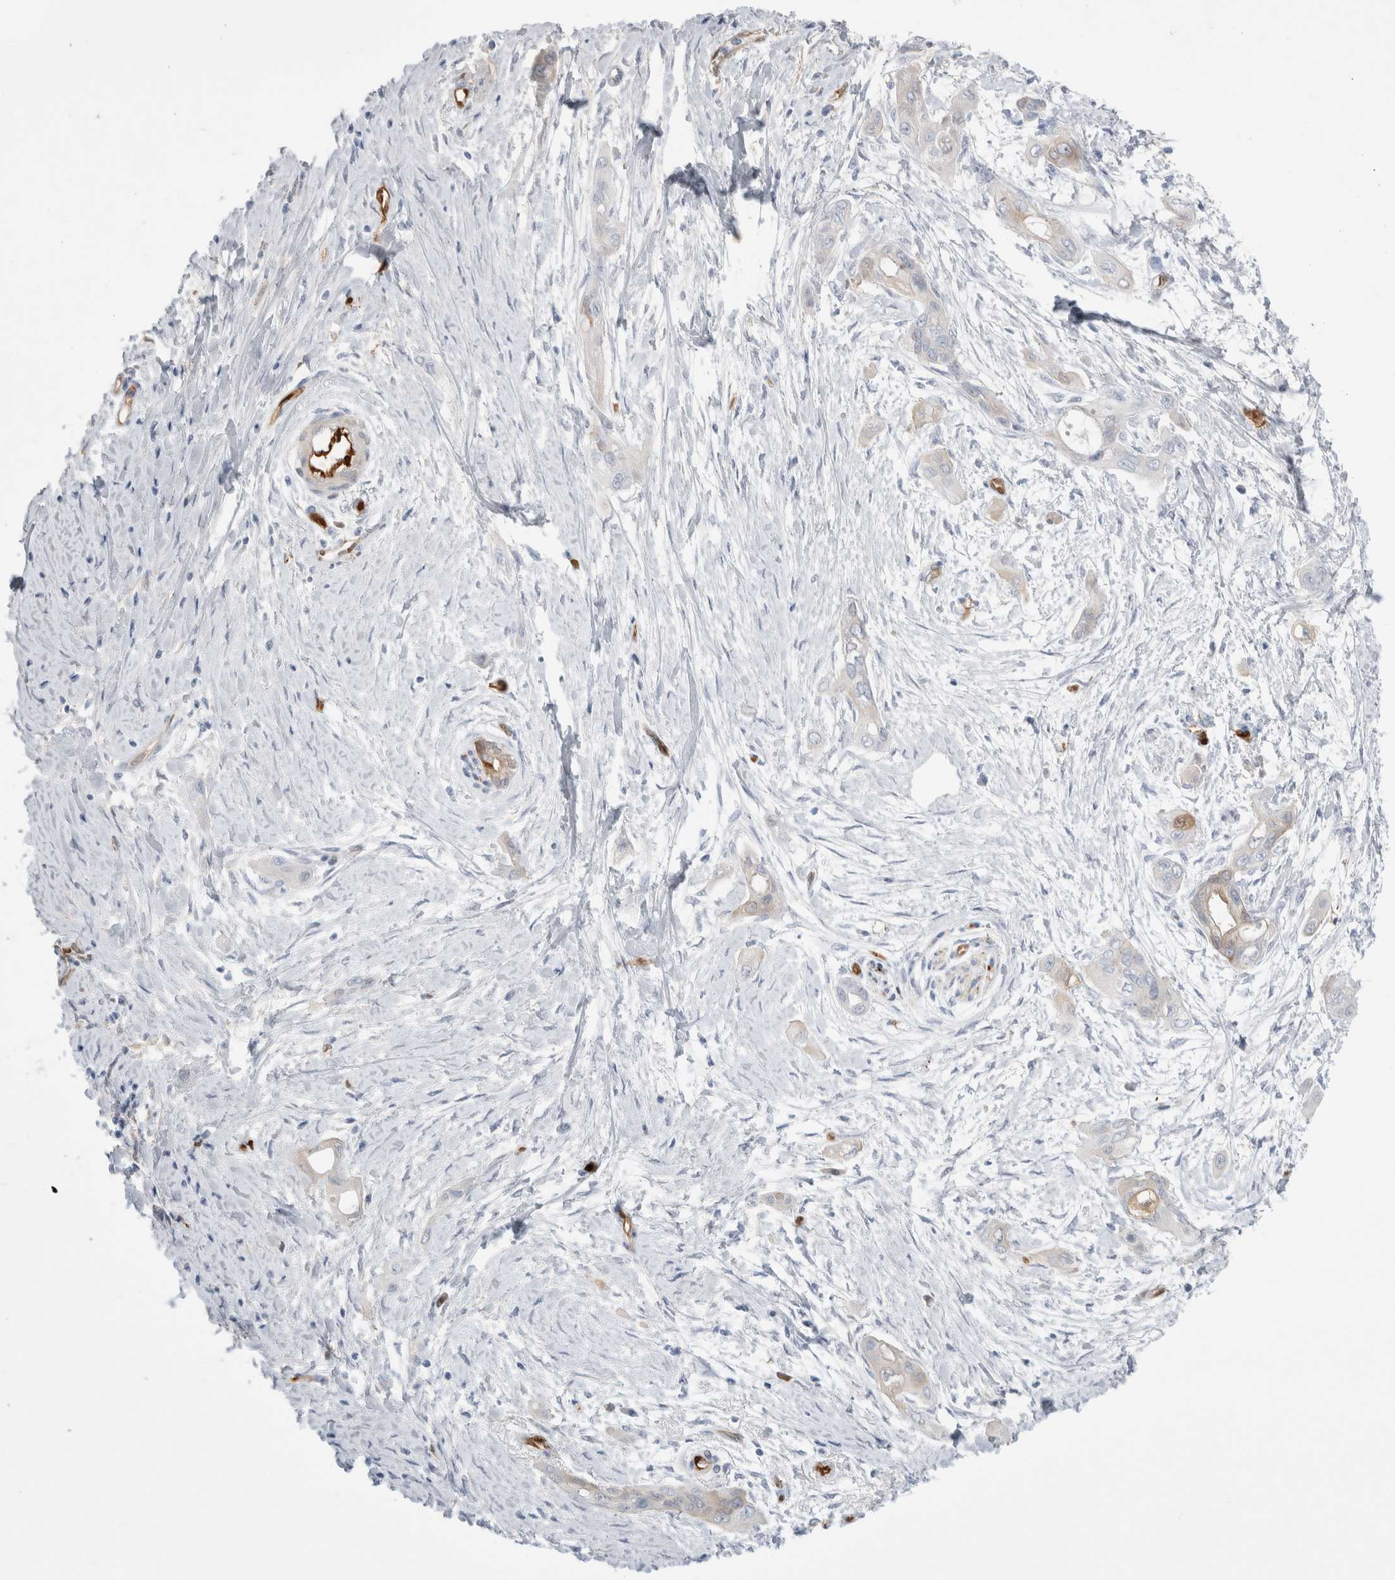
{"staining": {"intensity": "negative", "quantity": "none", "location": "none"}, "tissue": "pancreatic cancer", "cell_type": "Tumor cells", "image_type": "cancer", "snomed": [{"axis": "morphology", "description": "Adenocarcinoma, NOS"}, {"axis": "topography", "description": "Pancreas"}], "caption": "This is a micrograph of IHC staining of pancreatic cancer (adenocarcinoma), which shows no positivity in tumor cells.", "gene": "NAPEPLD", "patient": {"sex": "male", "age": 59}}